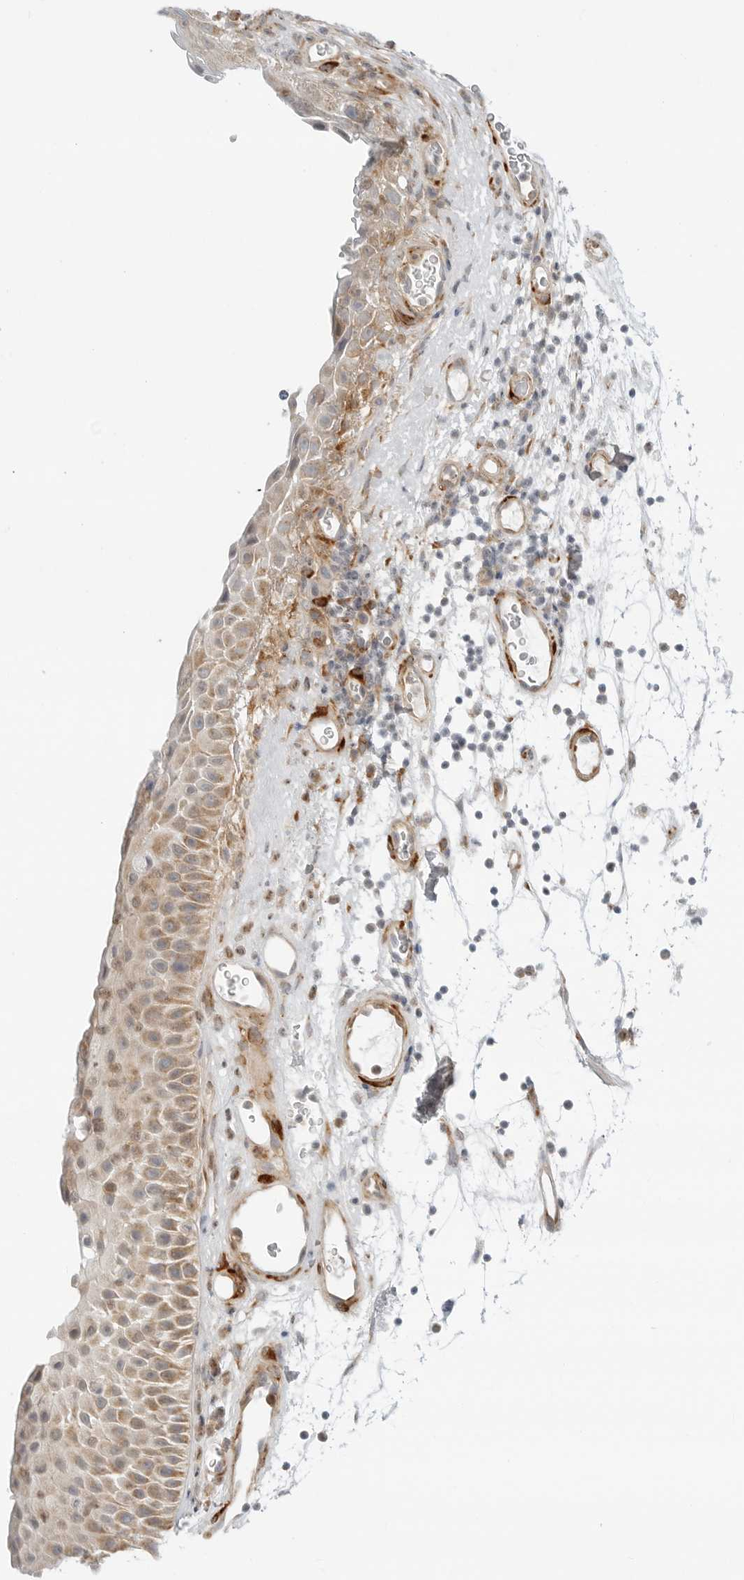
{"staining": {"intensity": "moderate", "quantity": "25%-75%", "location": "cytoplasmic/membranous"}, "tissue": "nasopharynx", "cell_type": "Respiratory epithelial cells", "image_type": "normal", "snomed": [{"axis": "morphology", "description": "Normal tissue, NOS"}, {"axis": "topography", "description": "Nasopharynx"}], "caption": "Protein staining exhibits moderate cytoplasmic/membranous expression in about 25%-75% of respiratory epithelial cells in normal nasopharynx.", "gene": "C1QTNF1", "patient": {"sex": "male", "age": 64}}